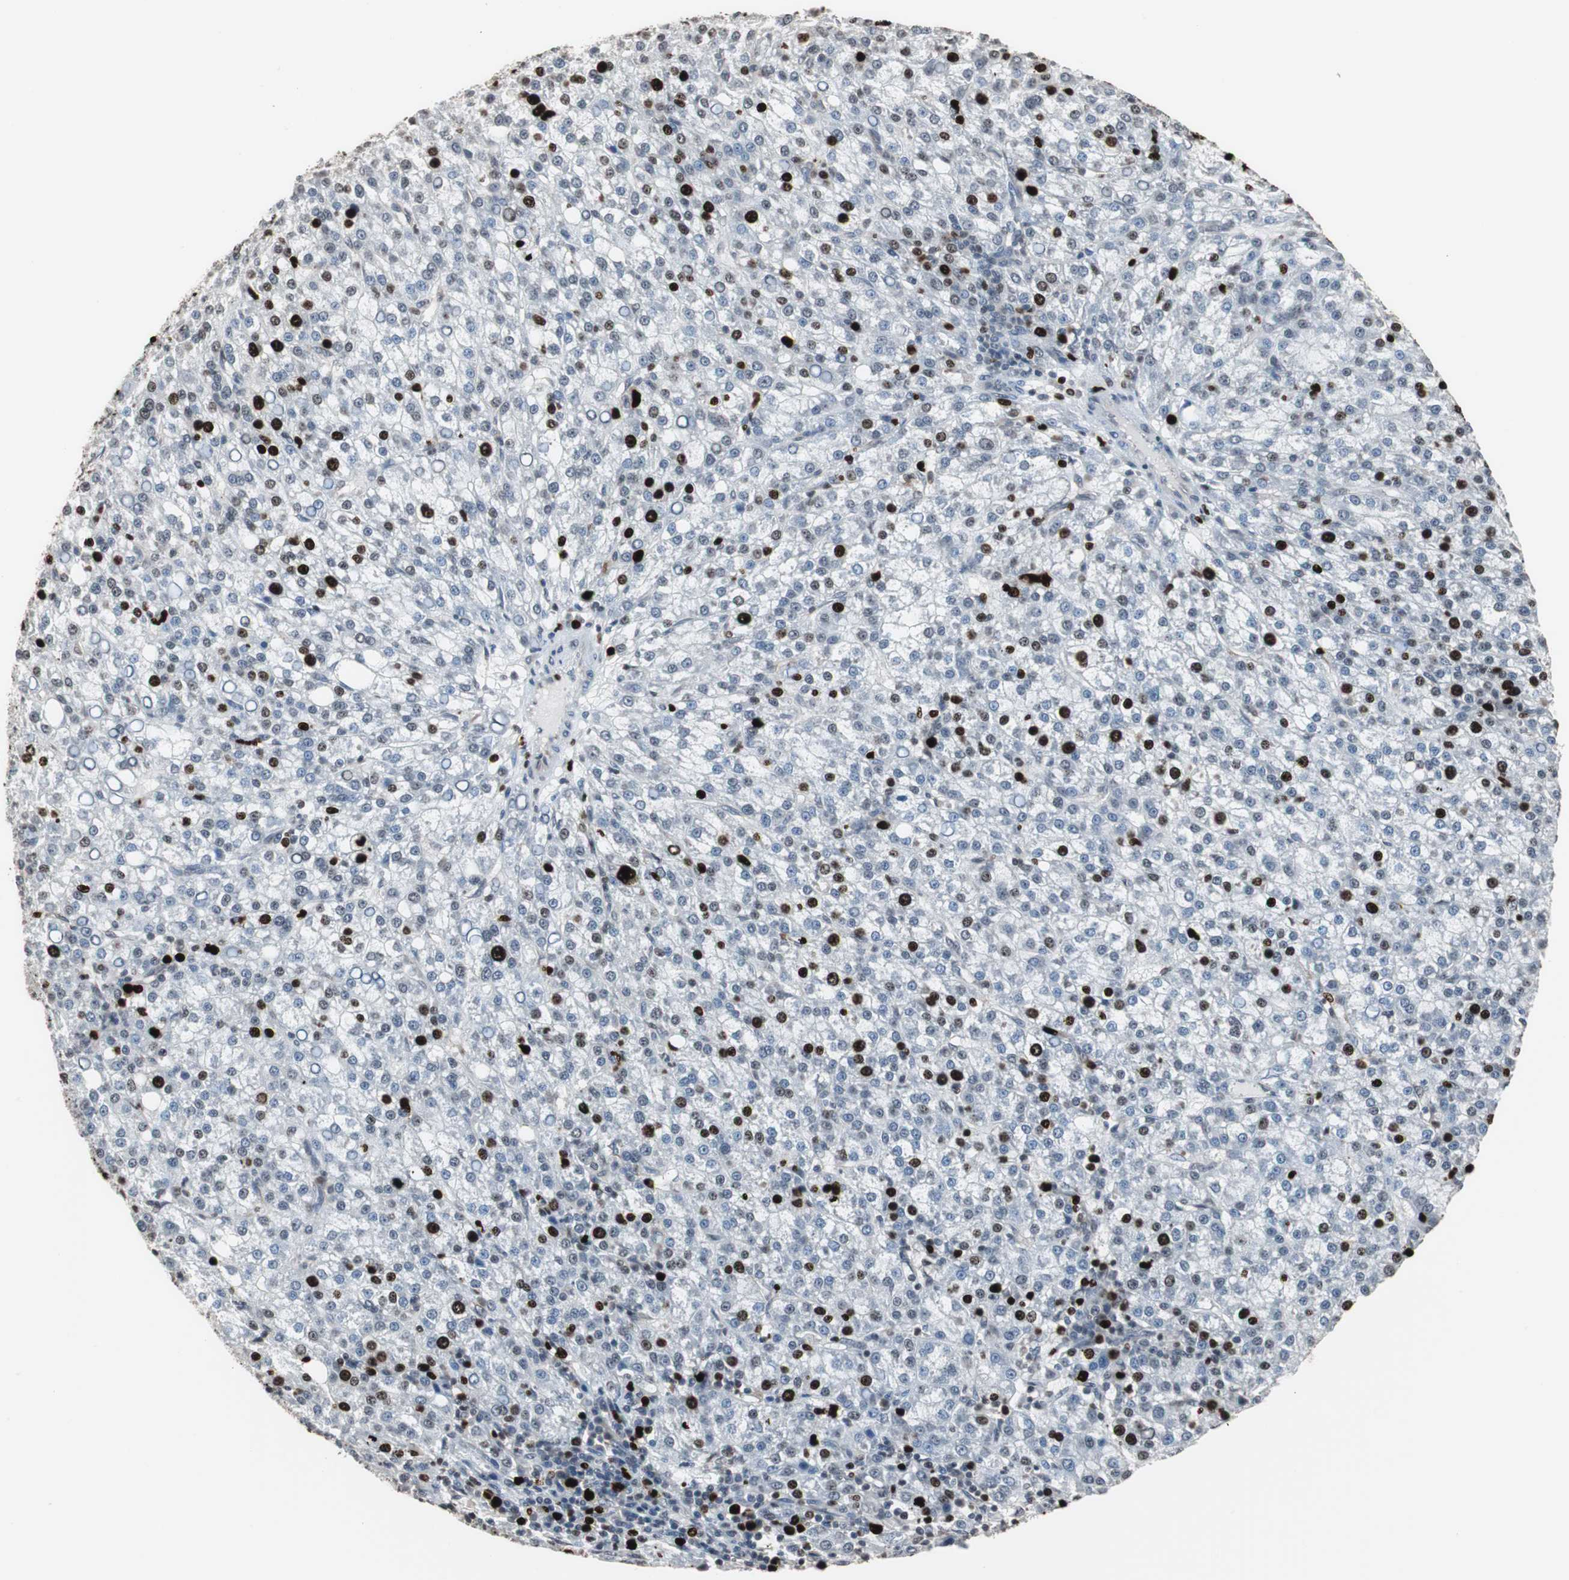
{"staining": {"intensity": "strong", "quantity": "<25%", "location": "nuclear"}, "tissue": "liver cancer", "cell_type": "Tumor cells", "image_type": "cancer", "snomed": [{"axis": "morphology", "description": "Carcinoma, Hepatocellular, NOS"}, {"axis": "topography", "description": "Liver"}], "caption": "Hepatocellular carcinoma (liver) stained for a protein (brown) displays strong nuclear positive staining in approximately <25% of tumor cells.", "gene": "TOP2A", "patient": {"sex": "female", "age": 58}}